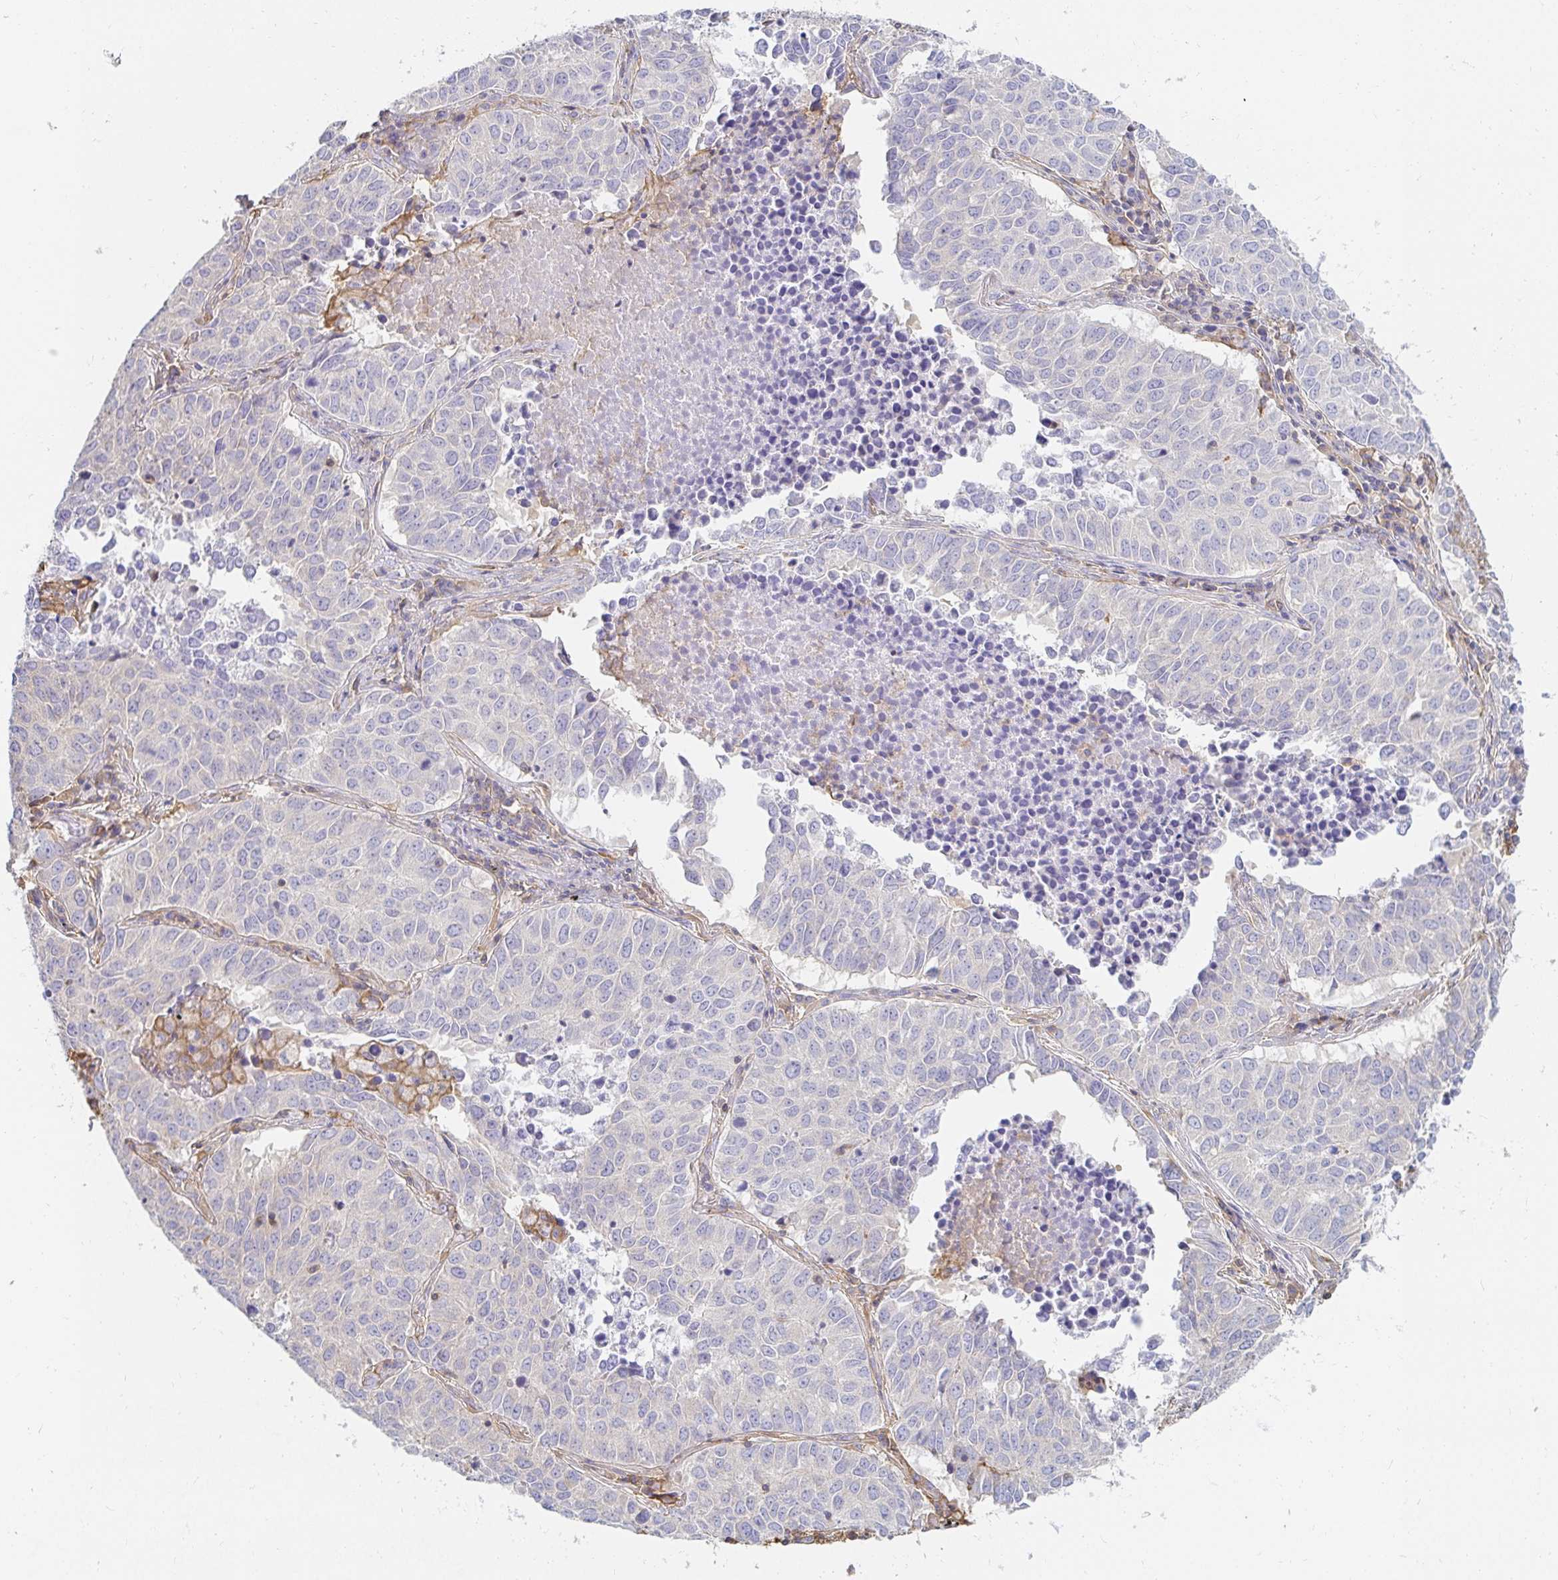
{"staining": {"intensity": "negative", "quantity": "none", "location": "none"}, "tissue": "lung cancer", "cell_type": "Tumor cells", "image_type": "cancer", "snomed": [{"axis": "morphology", "description": "Adenocarcinoma, NOS"}, {"axis": "topography", "description": "Lung"}], "caption": "Immunohistochemistry (IHC) image of human lung cancer (adenocarcinoma) stained for a protein (brown), which demonstrates no positivity in tumor cells. (DAB immunohistochemistry (IHC) visualized using brightfield microscopy, high magnification).", "gene": "TSPAN19", "patient": {"sex": "female", "age": 50}}